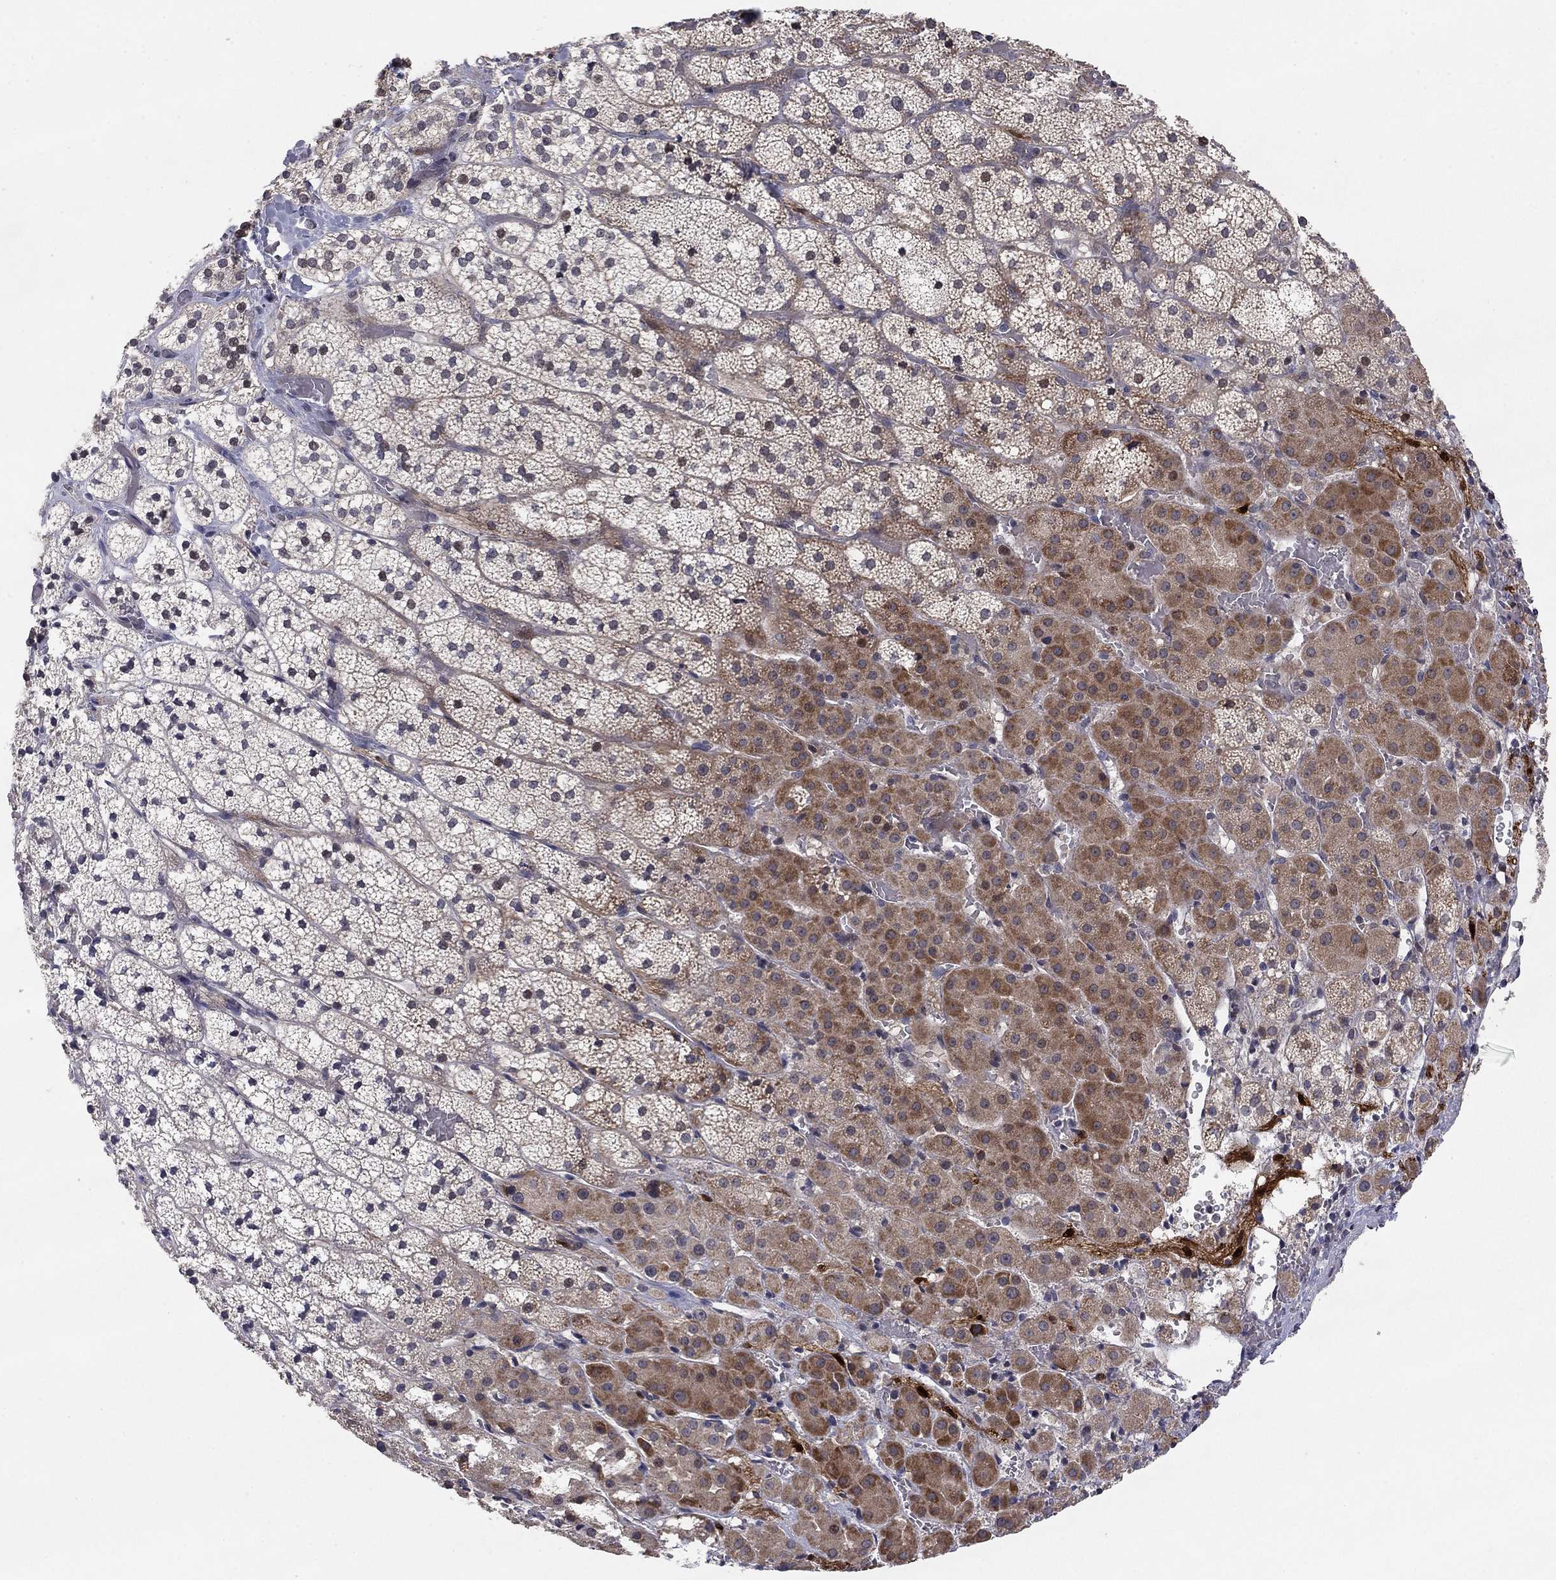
{"staining": {"intensity": "moderate", "quantity": "<25%", "location": "cytoplasmic/membranous,nuclear"}, "tissue": "adrenal gland", "cell_type": "Glandular cells", "image_type": "normal", "snomed": [{"axis": "morphology", "description": "Normal tissue, NOS"}, {"axis": "topography", "description": "Adrenal gland"}], "caption": "High-power microscopy captured an IHC photomicrograph of normal adrenal gland, revealing moderate cytoplasmic/membranous,nuclear expression in about <25% of glandular cells. (DAB (3,3'-diaminobenzidine) = brown stain, brightfield microscopy at high magnification).", "gene": "BCL11A", "patient": {"sex": "male", "age": 53}}